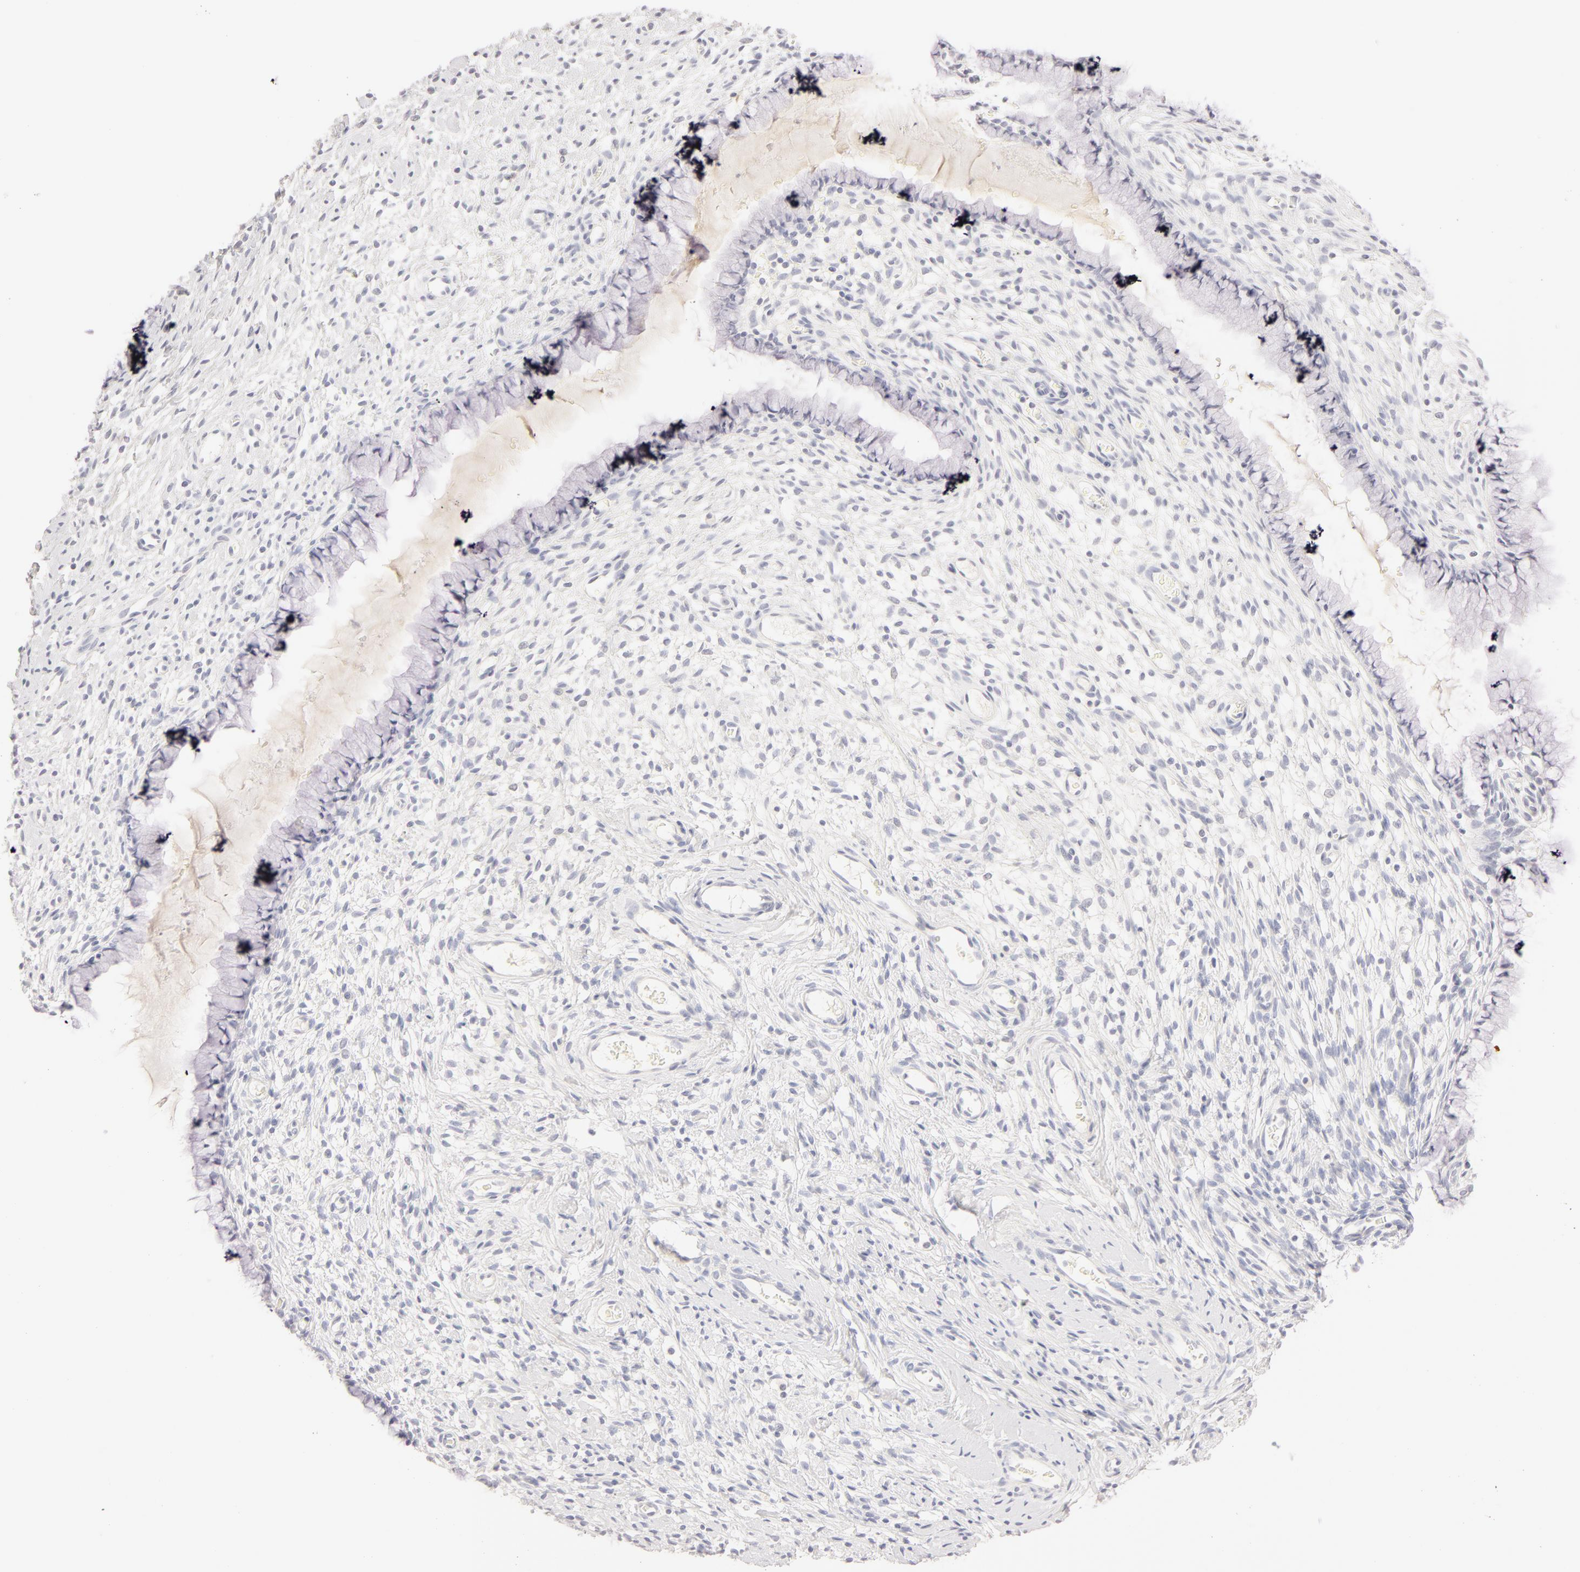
{"staining": {"intensity": "negative", "quantity": "none", "location": "none"}, "tissue": "cervix", "cell_type": "Glandular cells", "image_type": "normal", "snomed": [{"axis": "morphology", "description": "Normal tissue, NOS"}, {"axis": "topography", "description": "Cervix"}], "caption": "DAB immunohistochemical staining of normal human cervix shows no significant expression in glandular cells.", "gene": "LGALS7B", "patient": {"sex": "female", "age": 70}}